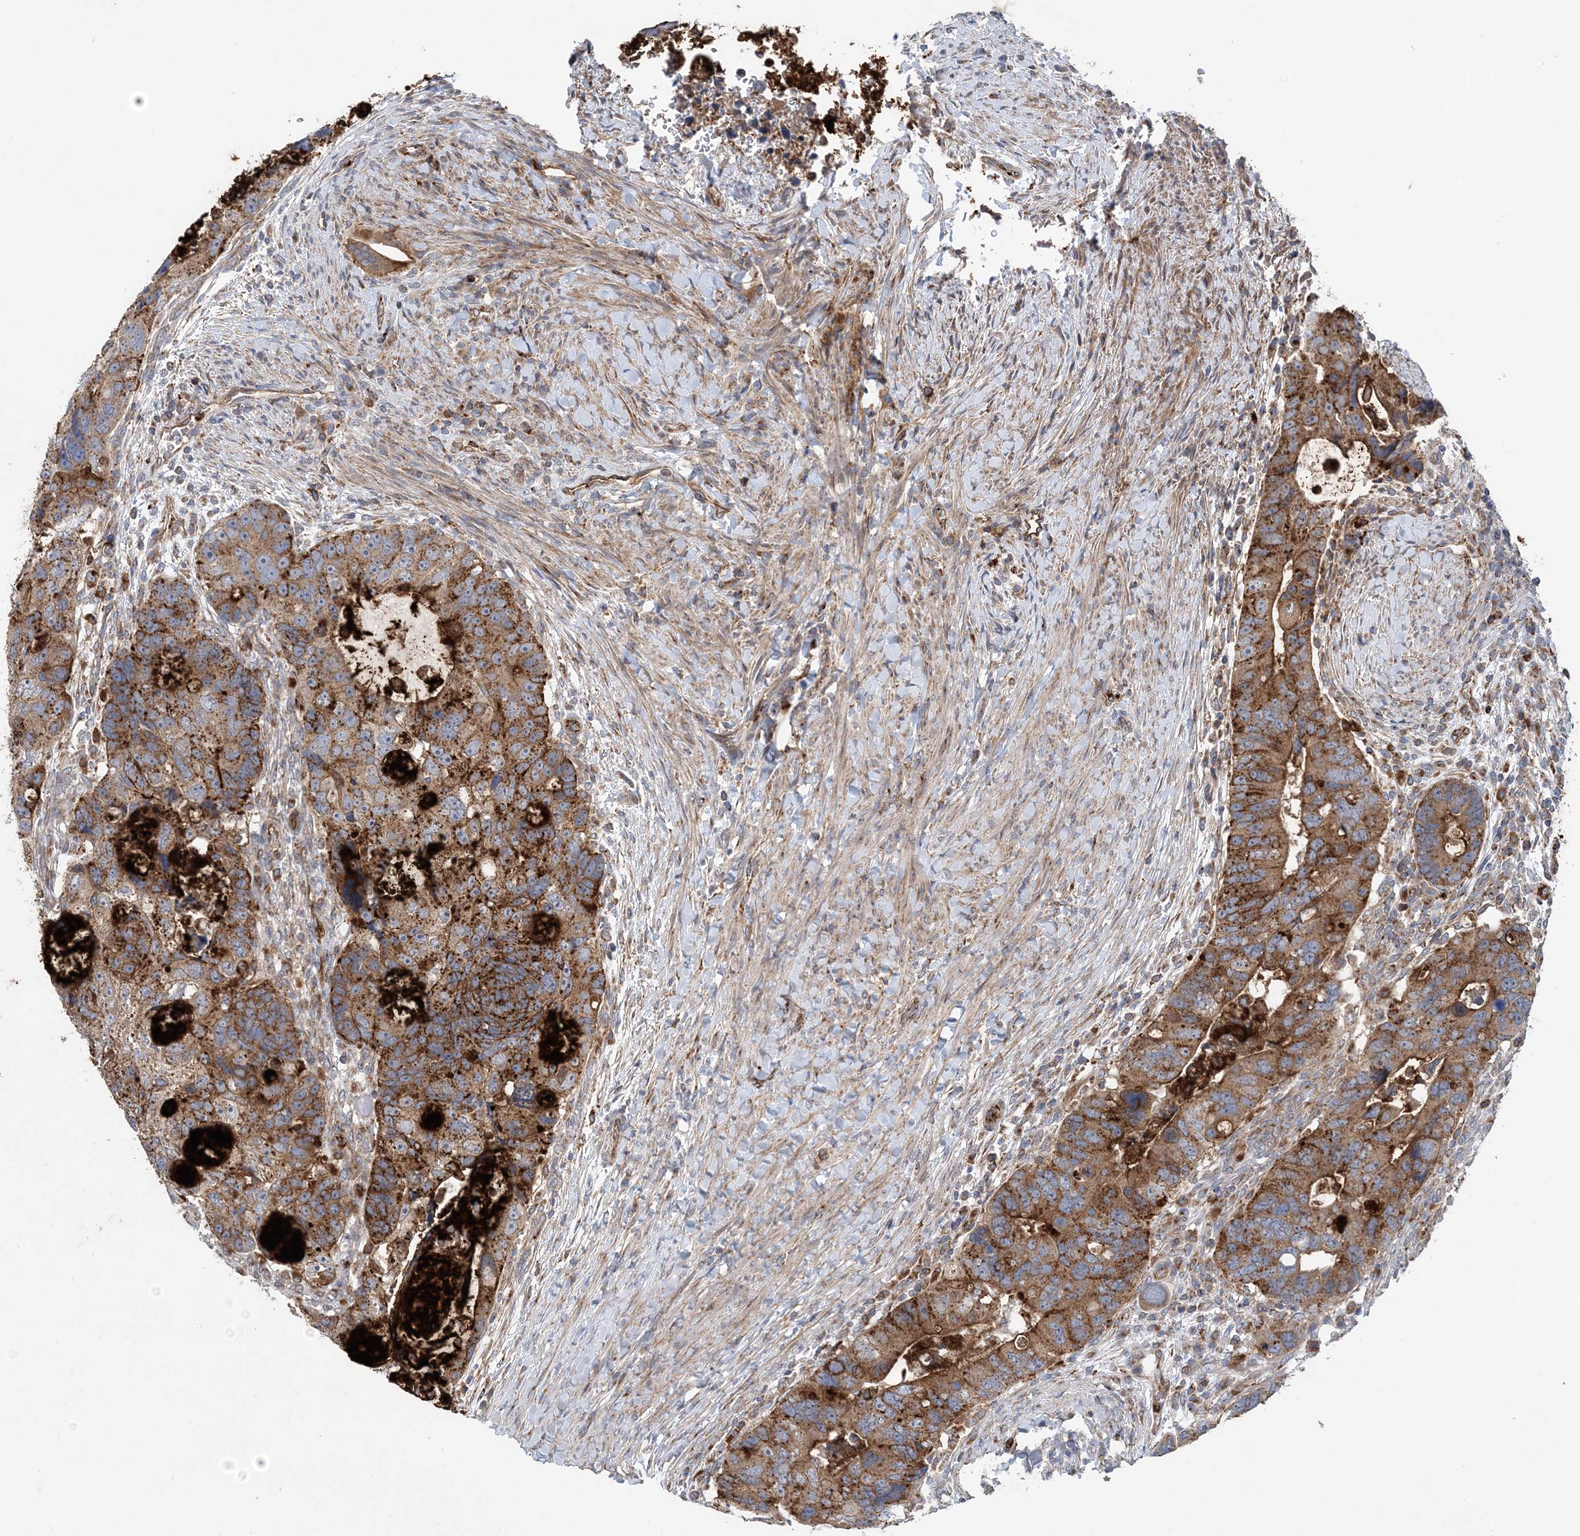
{"staining": {"intensity": "moderate", "quantity": ">75%", "location": "cytoplasmic/membranous"}, "tissue": "colorectal cancer", "cell_type": "Tumor cells", "image_type": "cancer", "snomed": [{"axis": "morphology", "description": "Adenocarcinoma, NOS"}, {"axis": "topography", "description": "Rectum"}], "caption": "Immunohistochemical staining of human colorectal cancer shows moderate cytoplasmic/membranous protein staining in approximately >75% of tumor cells.", "gene": "PTTG1IP", "patient": {"sex": "male", "age": 59}}